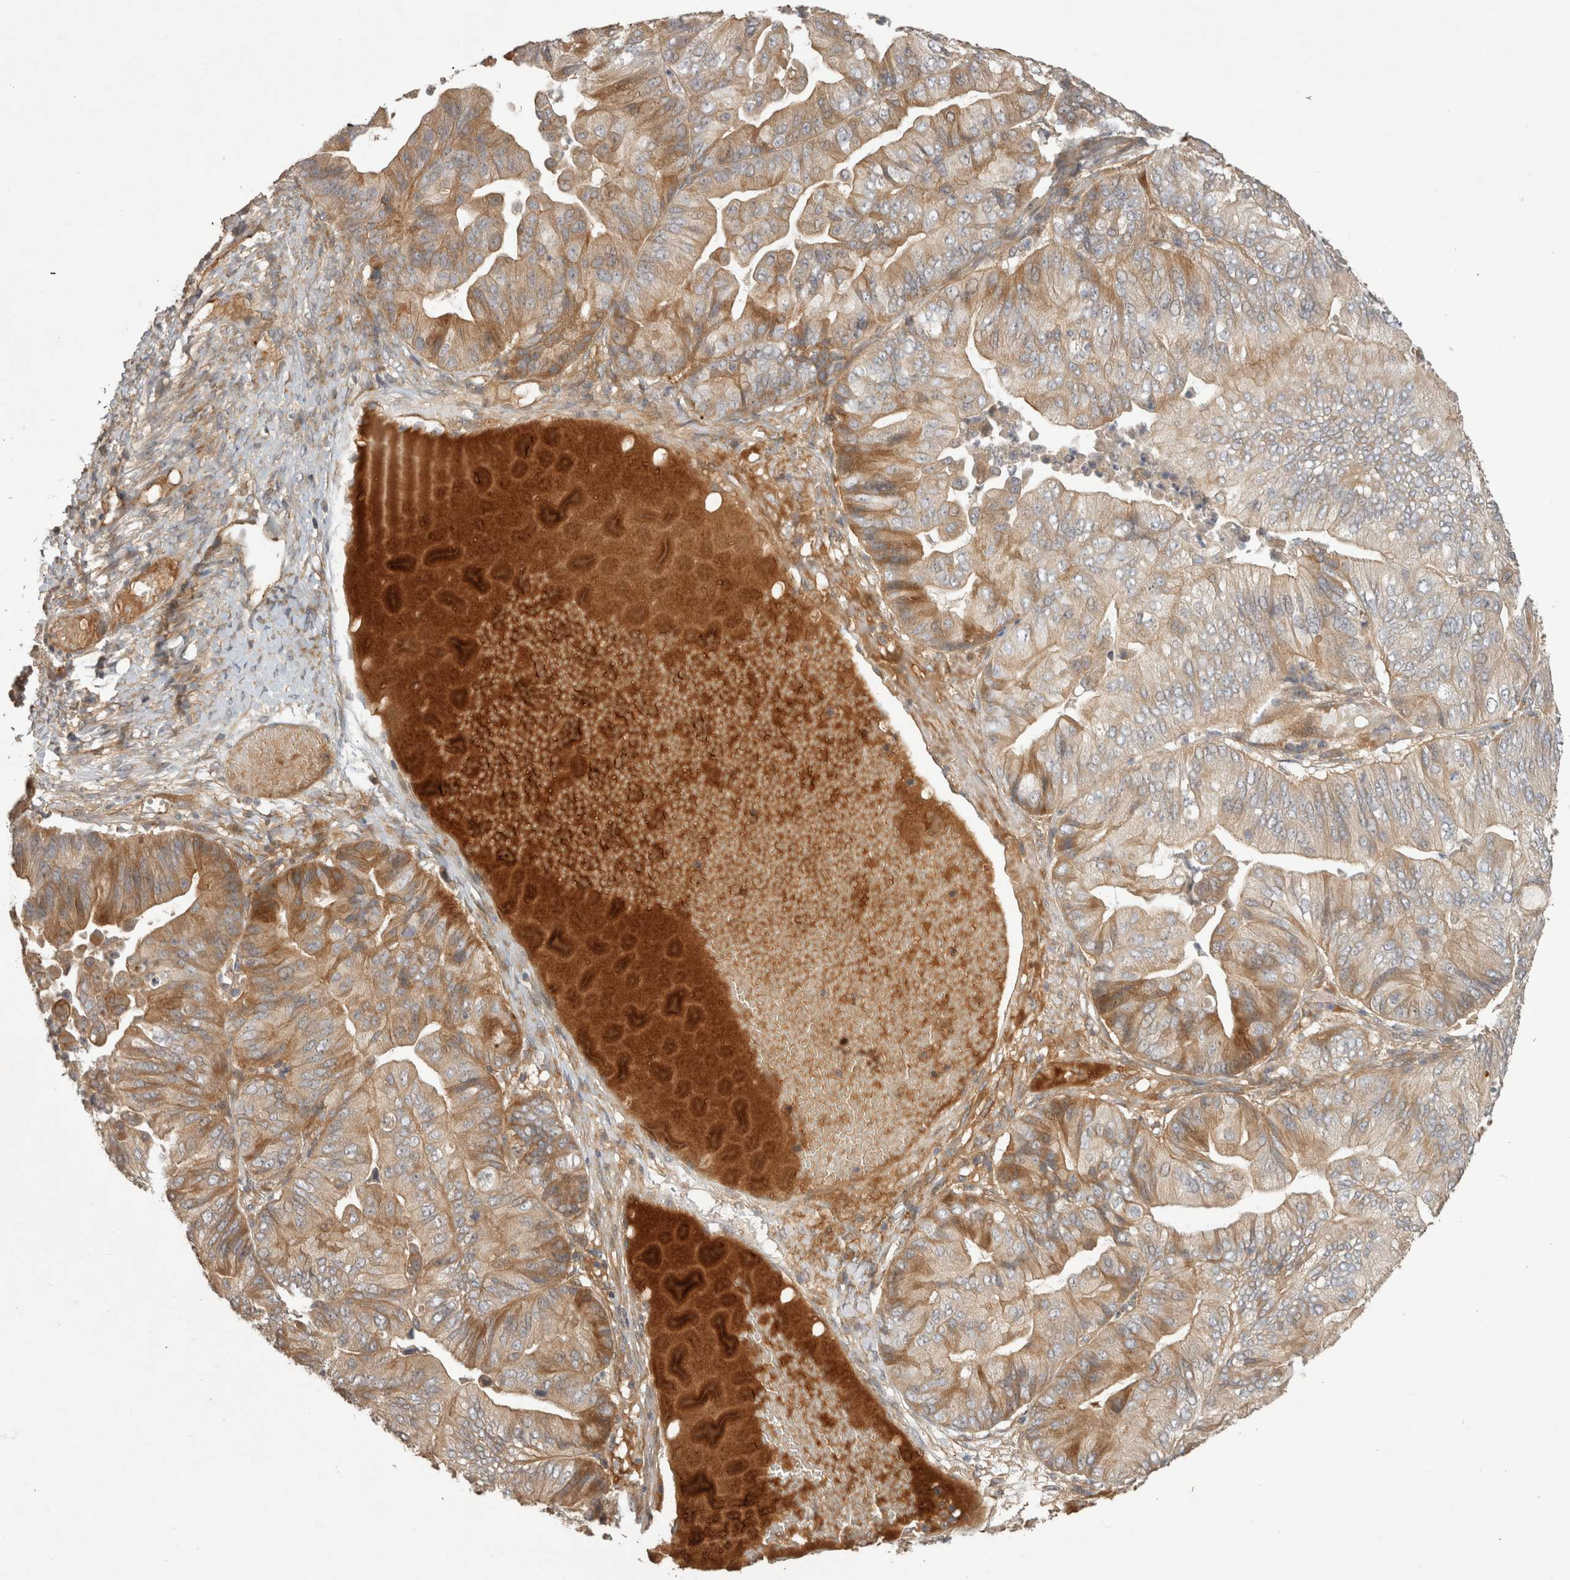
{"staining": {"intensity": "moderate", "quantity": "25%-75%", "location": "cytoplasmic/membranous"}, "tissue": "ovarian cancer", "cell_type": "Tumor cells", "image_type": "cancer", "snomed": [{"axis": "morphology", "description": "Cystadenocarcinoma, mucinous, NOS"}, {"axis": "topography", "description": "Ovary"}], "caption": "Mucinous cystadenocarcinoma (ovarian) stained for a protein displays moderate cytoplasmic/membranous positivity in tumor cells. (IHC, brightfield microscopy, high magnification).", "gene": "PPP1R42", "patient": {"sex": "female", "age": 61}}